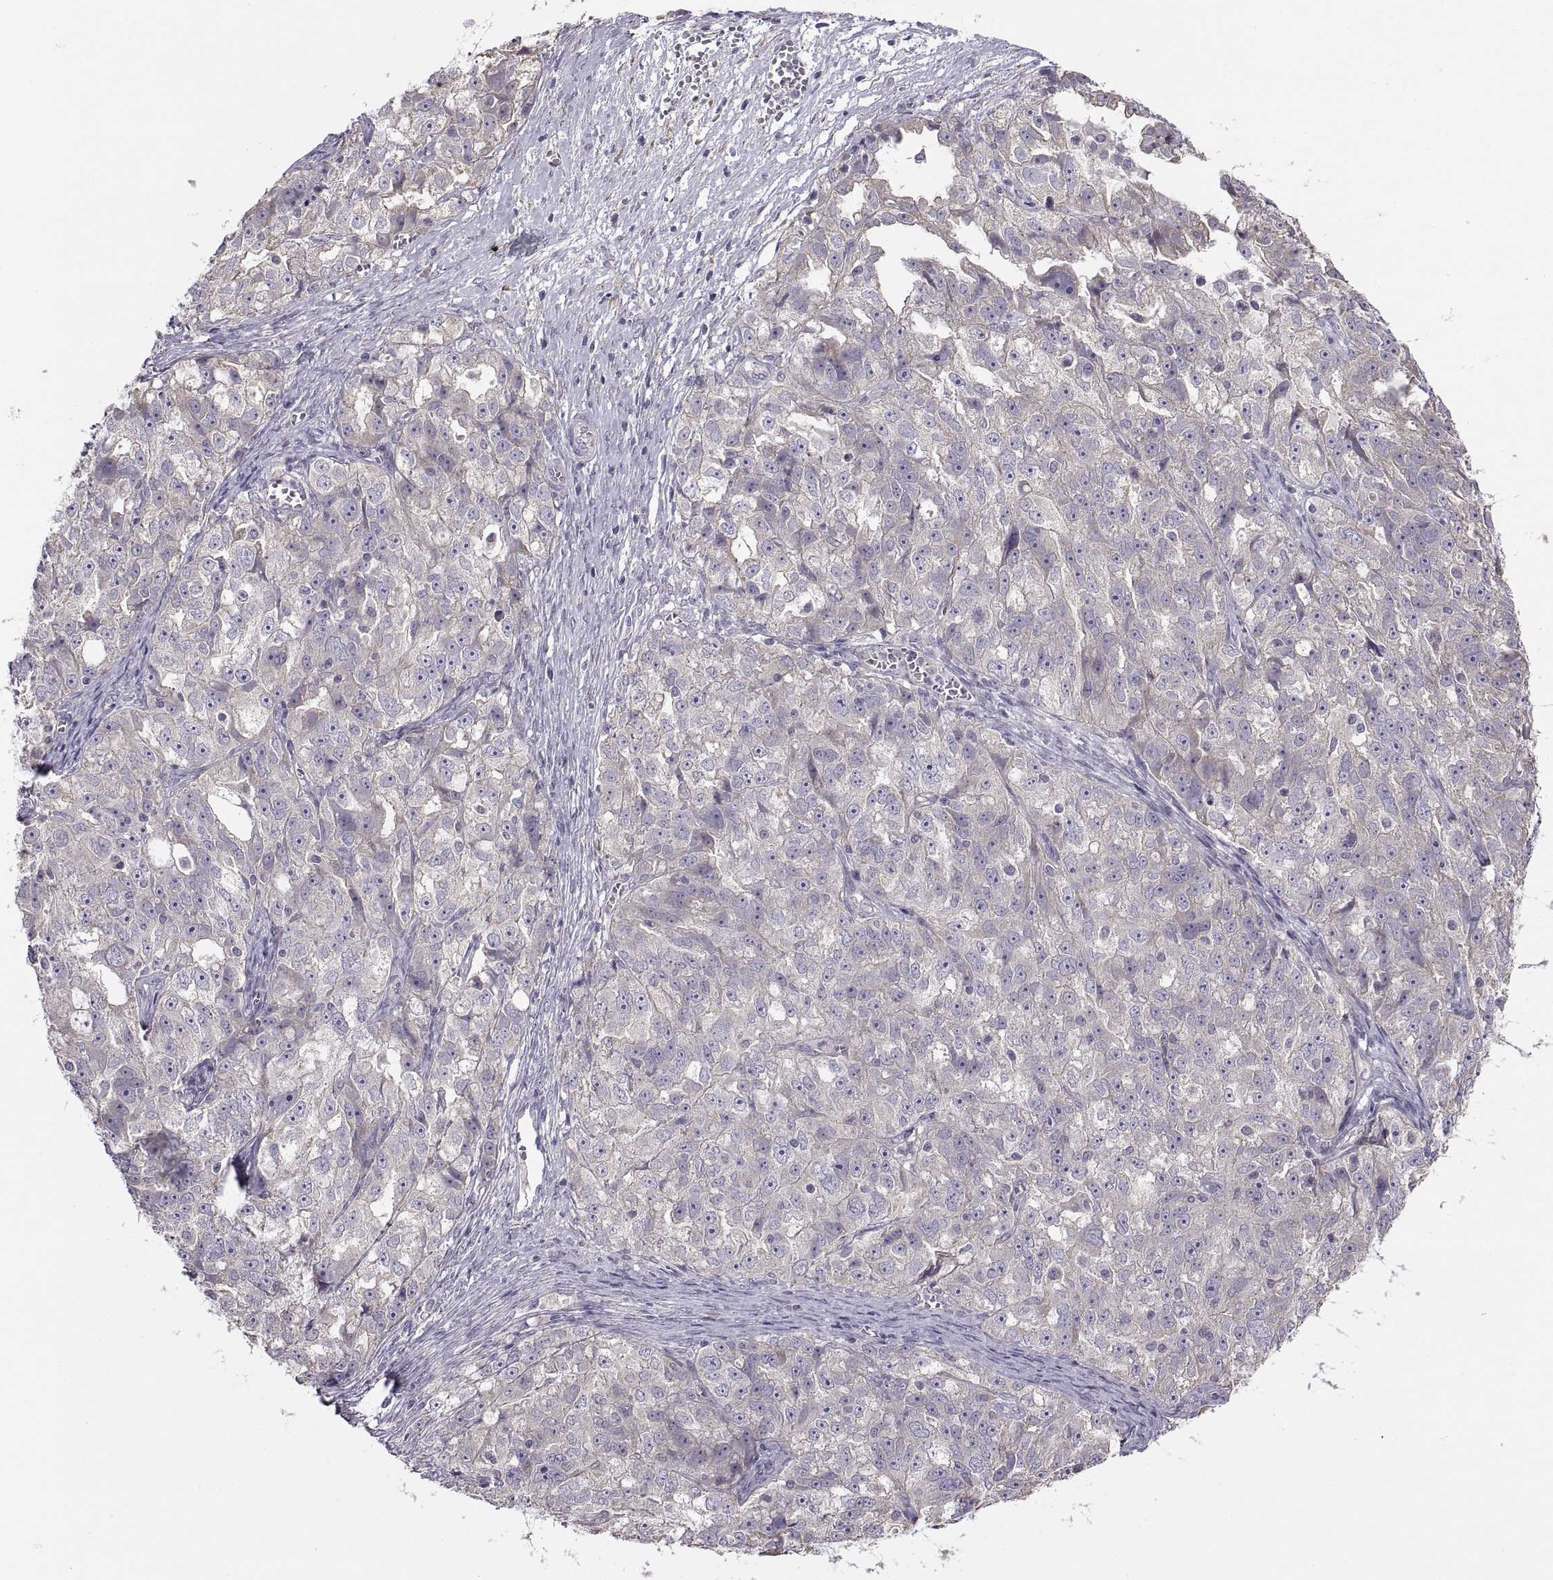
{"staining": {"intensity": "negative", "quantity": "none", "location": "none"}, "tissue": "ovarian cancer", "cell_type": "Tumor cells", "image_type": "cancer", "snomed": [{"axis": "morphology", "description": "Cystadenocarcinoma, serous, NOS"}, {"axis": "topography", "description": "Ovary"}], "caption": "The immunohistochemistry (IHC) histopathology image has no significant expression in tumor cells of ovarian serous cystadenocarcinoma tissue.", "gene": "ACSBG2", "patient": {"sex": "female", "age": 51}}